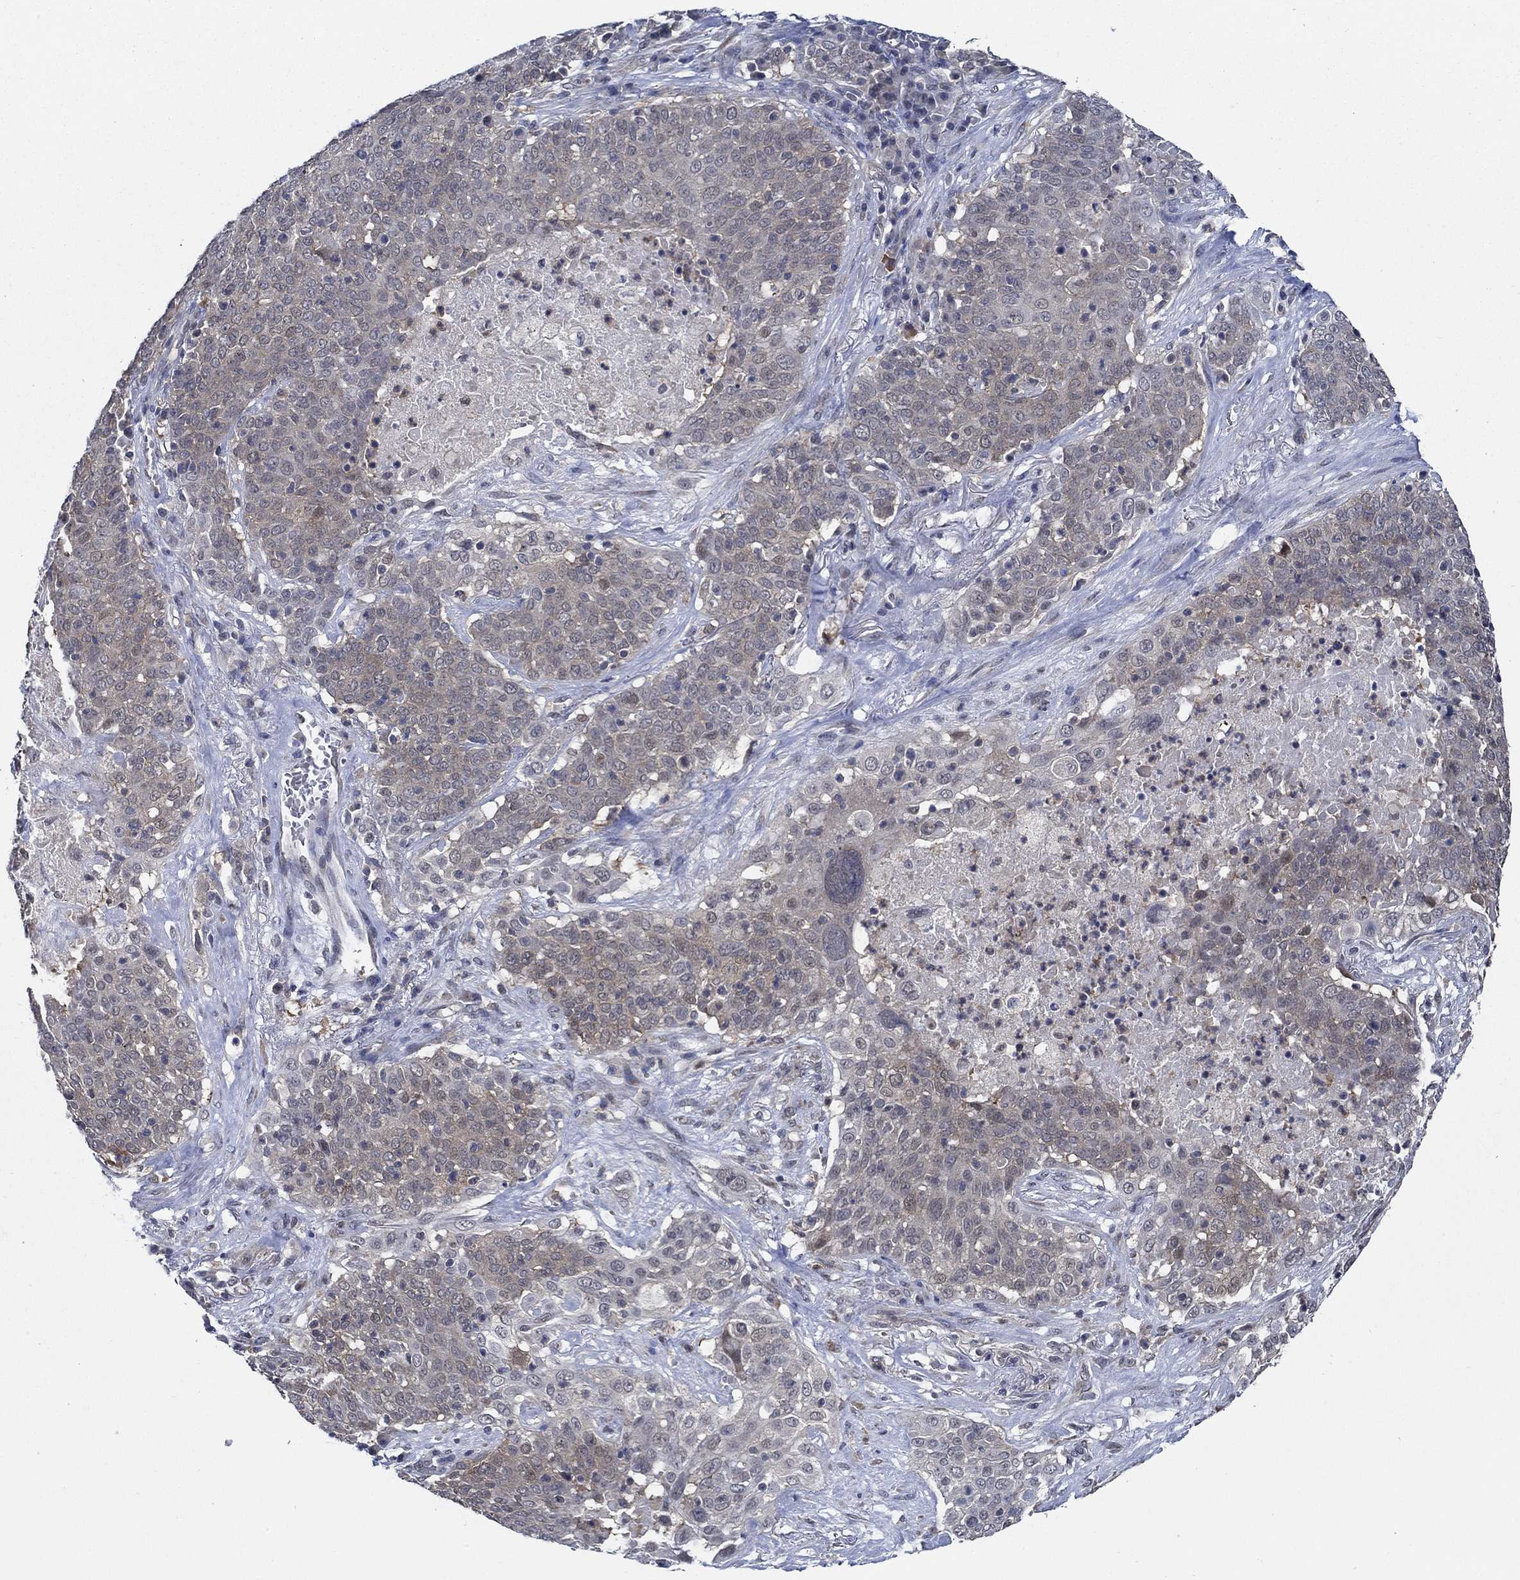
{"staining": {"intensity": "weak", "quantity": "<25%", "location": "cytoplasmic/membranous,nuclear"}, "tissue": "lung cancer", "cell_type": "Tumor cells", "image_type": "cancer", "snomed": [{"axis": "morphology", "description": "Squamous cell carcinoma, NOS"}, {"axis": "topography", "description": "Lung"}], "caption": "This is an immunohistochemistry (IHC) histopathology image of lung squamous cell carcinoma. There is no staining in tumor cells.", "gene": "DACT1", "patient": {"sex": "male", "age": 82}}